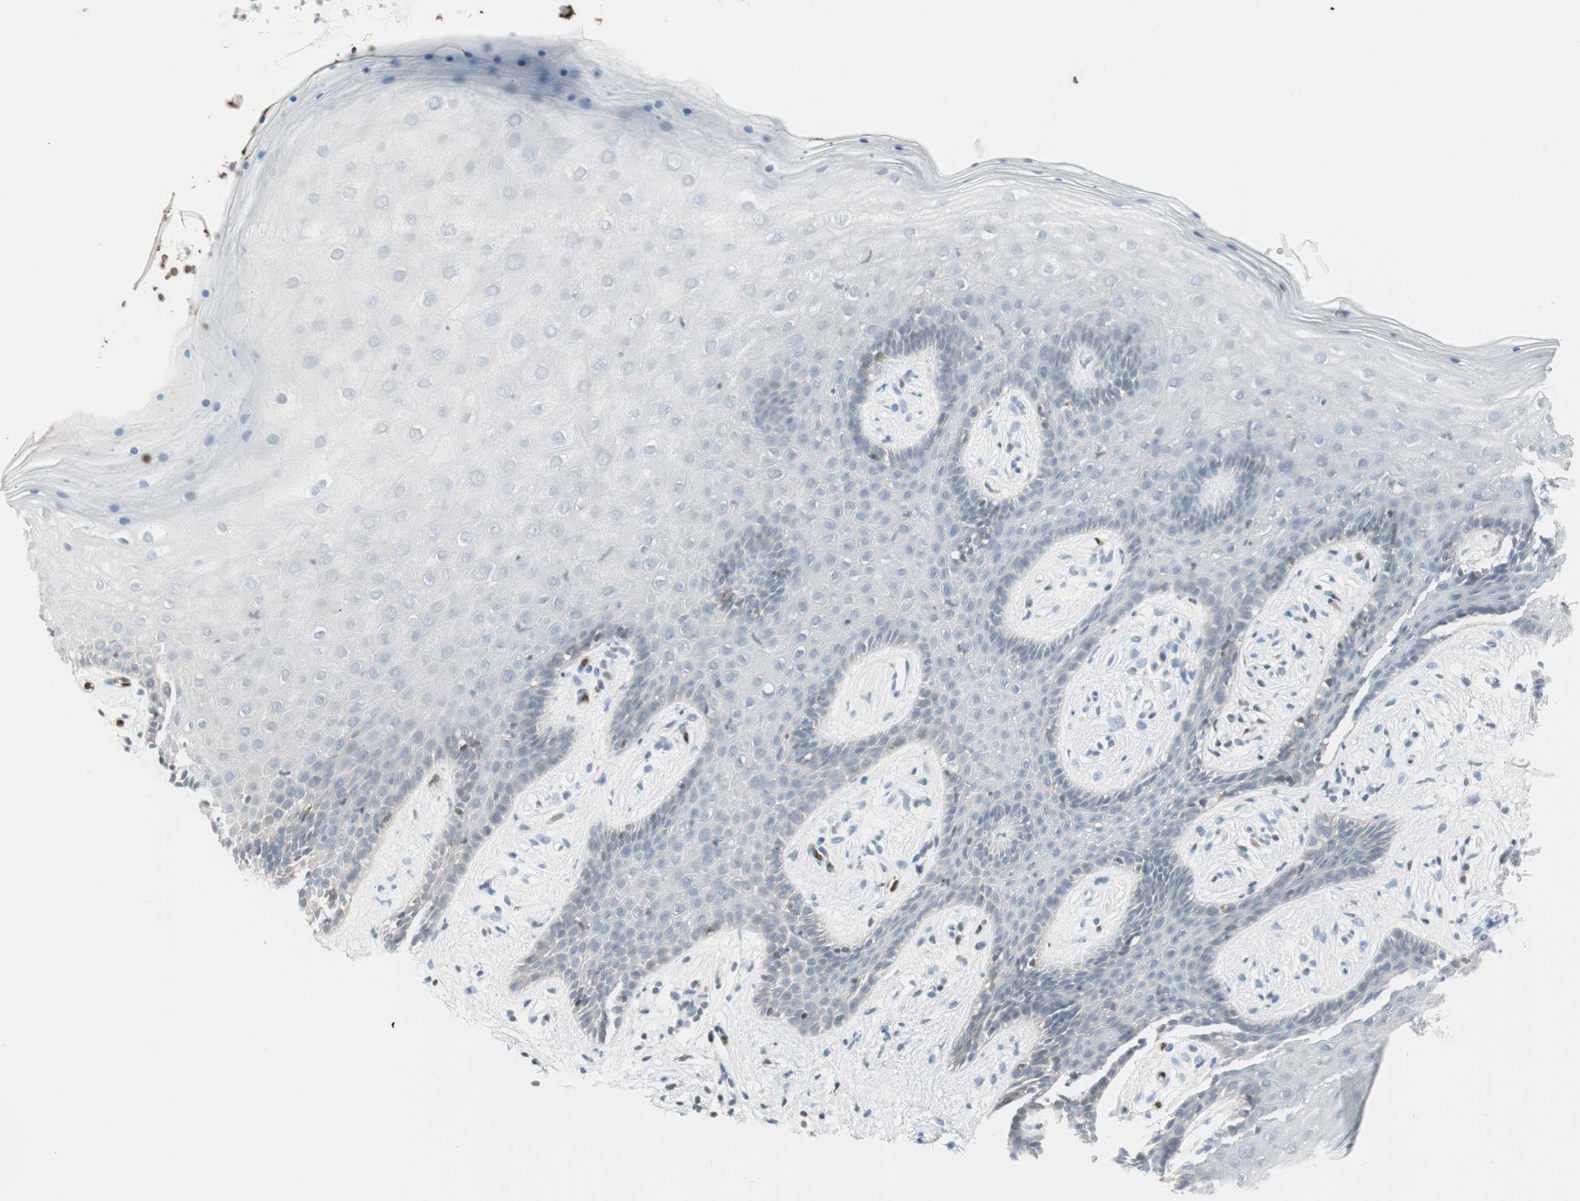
{"staining": {"intensity": "negative", "quantity": "none", "location": "none"}, "tissue": "vagina", "cell_type": "Squamous epithelial cells", "image_type": "normal", "snomed": [{"axis": "morphology", "description": "Normal tissue, NOS"}, {"axis": "topography", "description": "Vagina"}], "caption": "The immunohistochemistry photomicrograph has no significant staining in squamous epithelial cells of vagina. Nuclei are stained in blue.", "gene": "MAP4K1", "patient": {"sex": "female", "age": 44}}